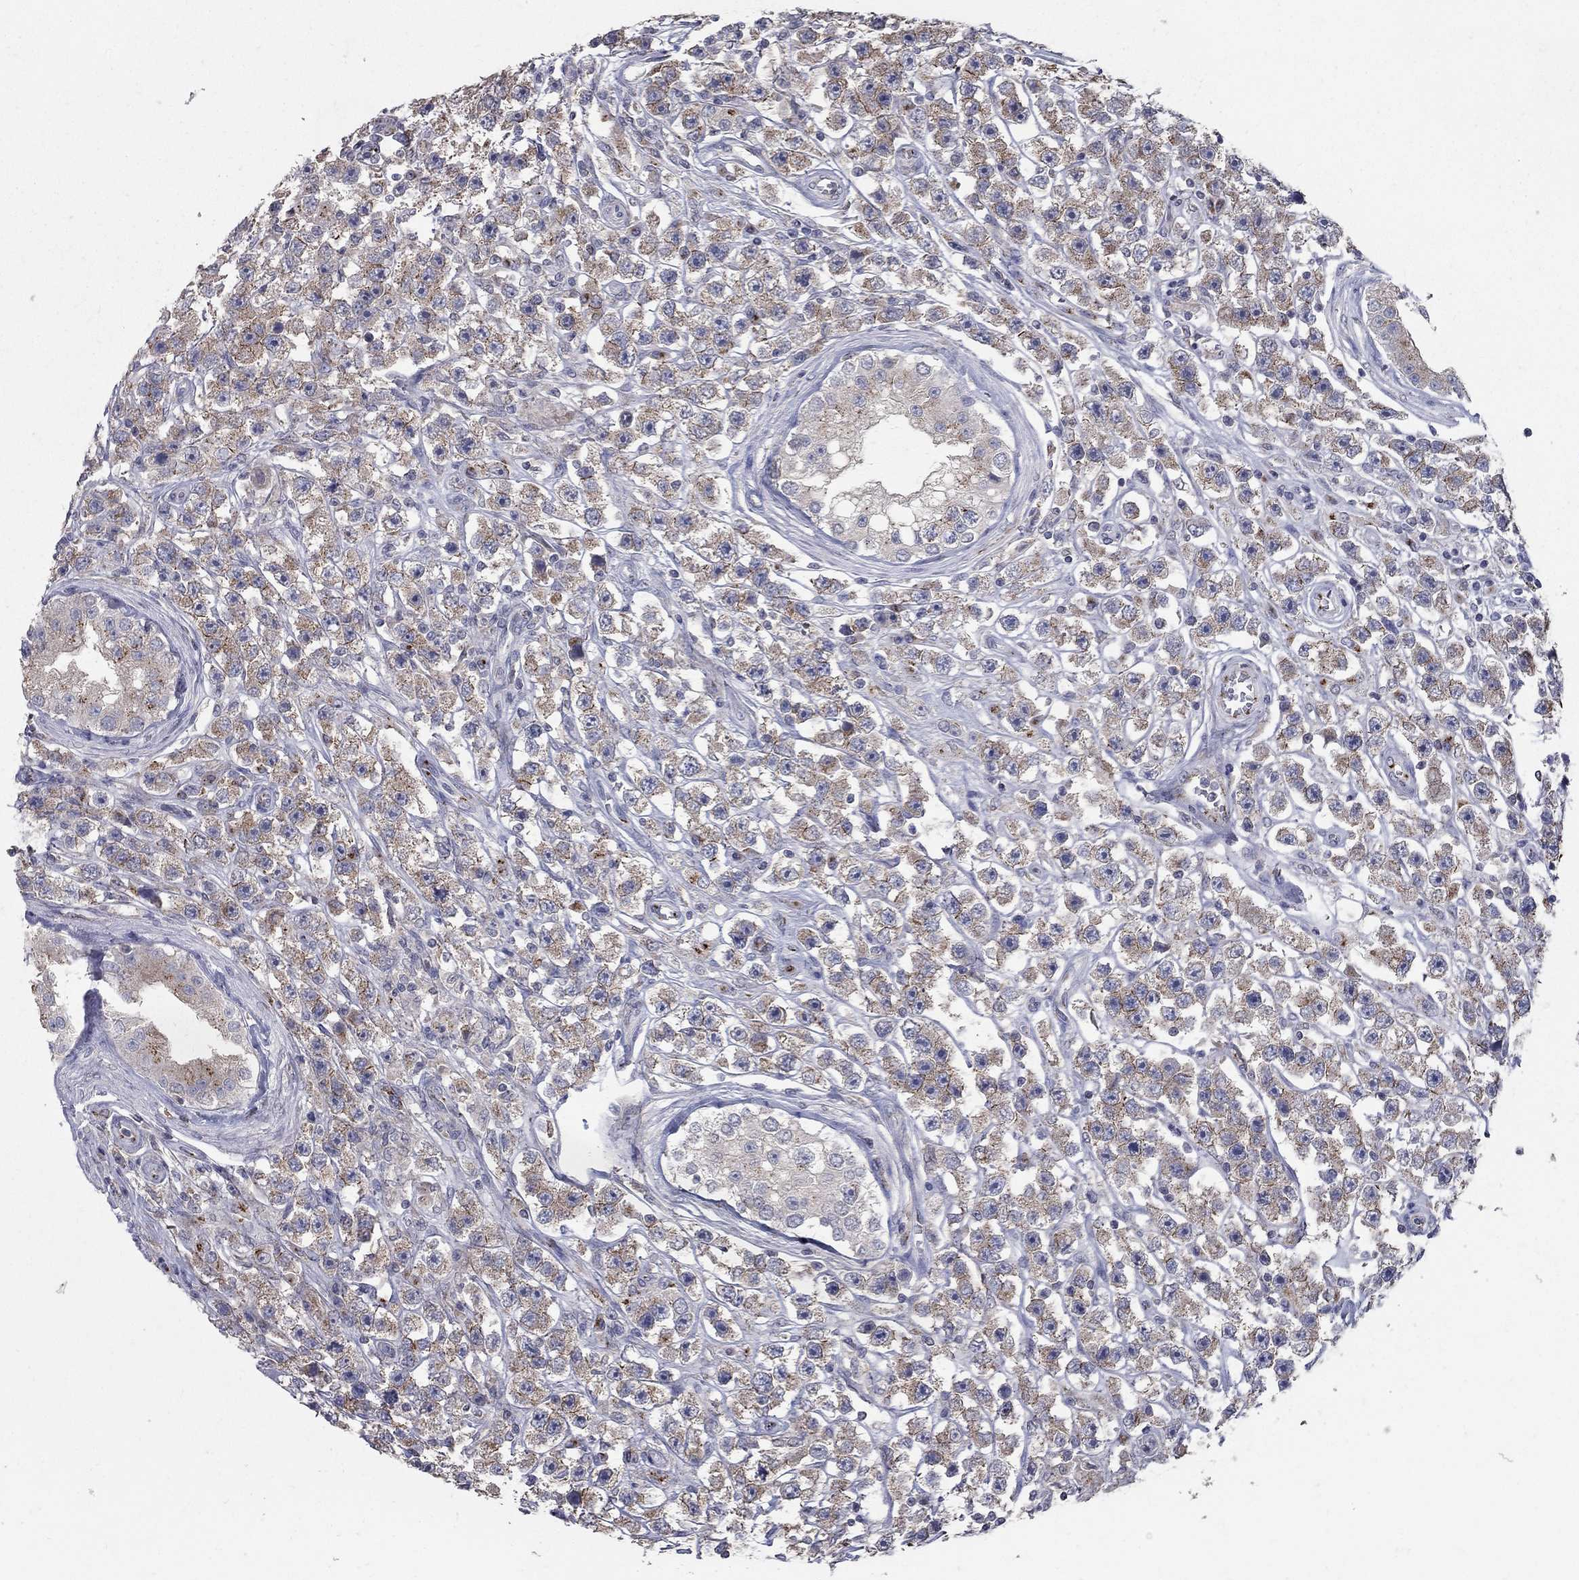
{"staining": {"intensity": "moderate", "quantity": ">75%", "location": "cytoplasmic/membranous"}, "tissue": "testis cancer", "cell_type": "Tumor cells", "image_type": "cancer", "snomed": [{"axis": "morphology", "description": "Seminoma, NOS"}, {"axis": "topography", "description": "Testis"}], "caption": "Immunohistochemical staining of seminoma (testis) exhibits medium levels of moderate cytoplasmic/membranous protein staining in approximately >75% of tumor cells.", "gene": "KIAA0319L", "patient": {"sex": "male", "age": 45}}